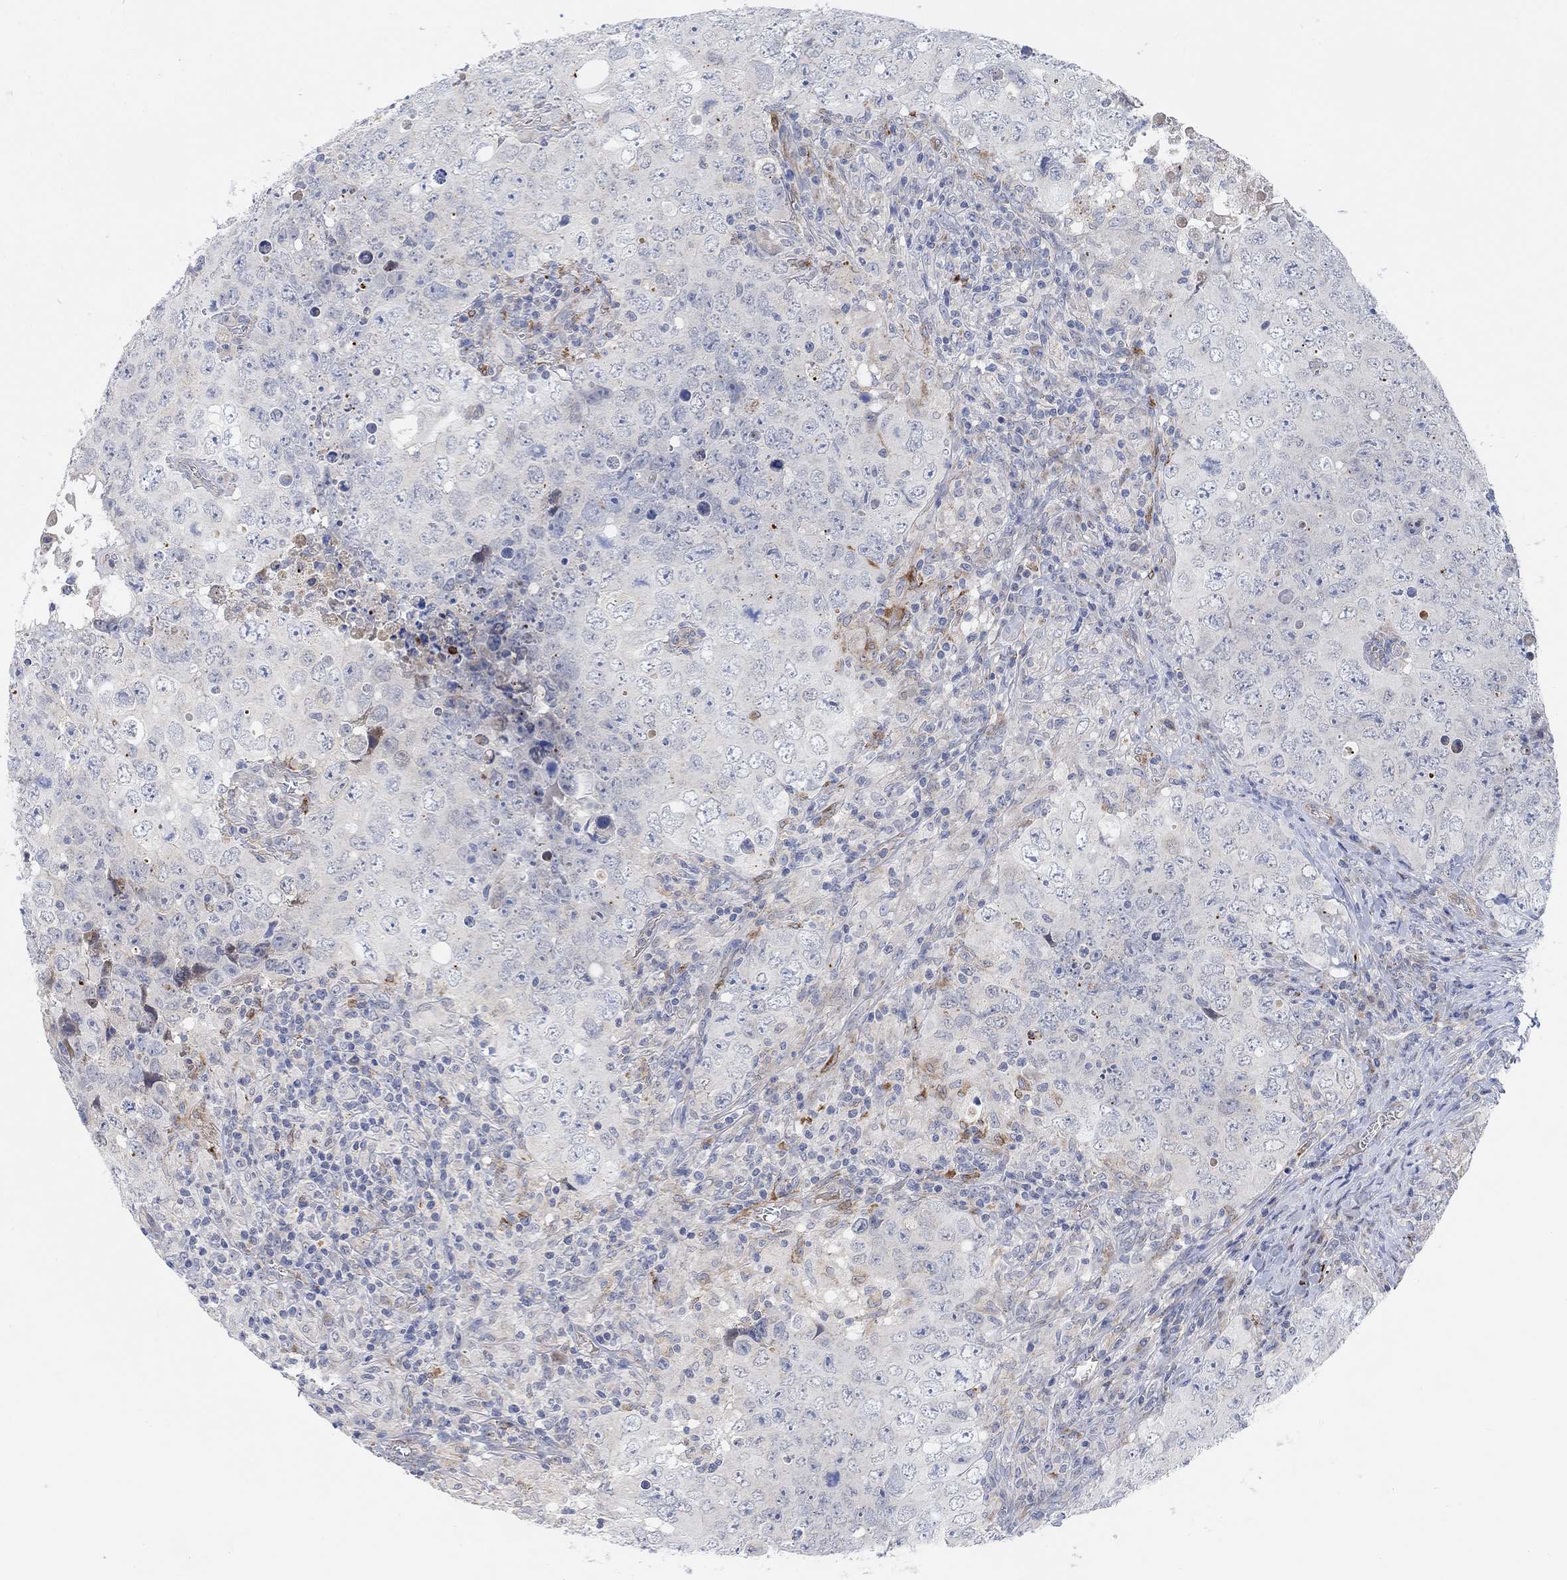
{"staining": {"intensity": "negative", "quantity": "none", "location": "none"}, "tissue": "testis cancer", "cell_type": "Tumor cells", "image_type": "cancer", "snomed": [{"axis": "morphology", "description": "Seminoma, NOS"}, {"axis": "topography", "description": "Testis"}], "caption": "DAB immunohistochemical staining of human testis cancer (seminoma) exhibits no significant staining in tumor cells.", "gene": "HCRTR1", "patient": {"sex": "male", "age": 34}}